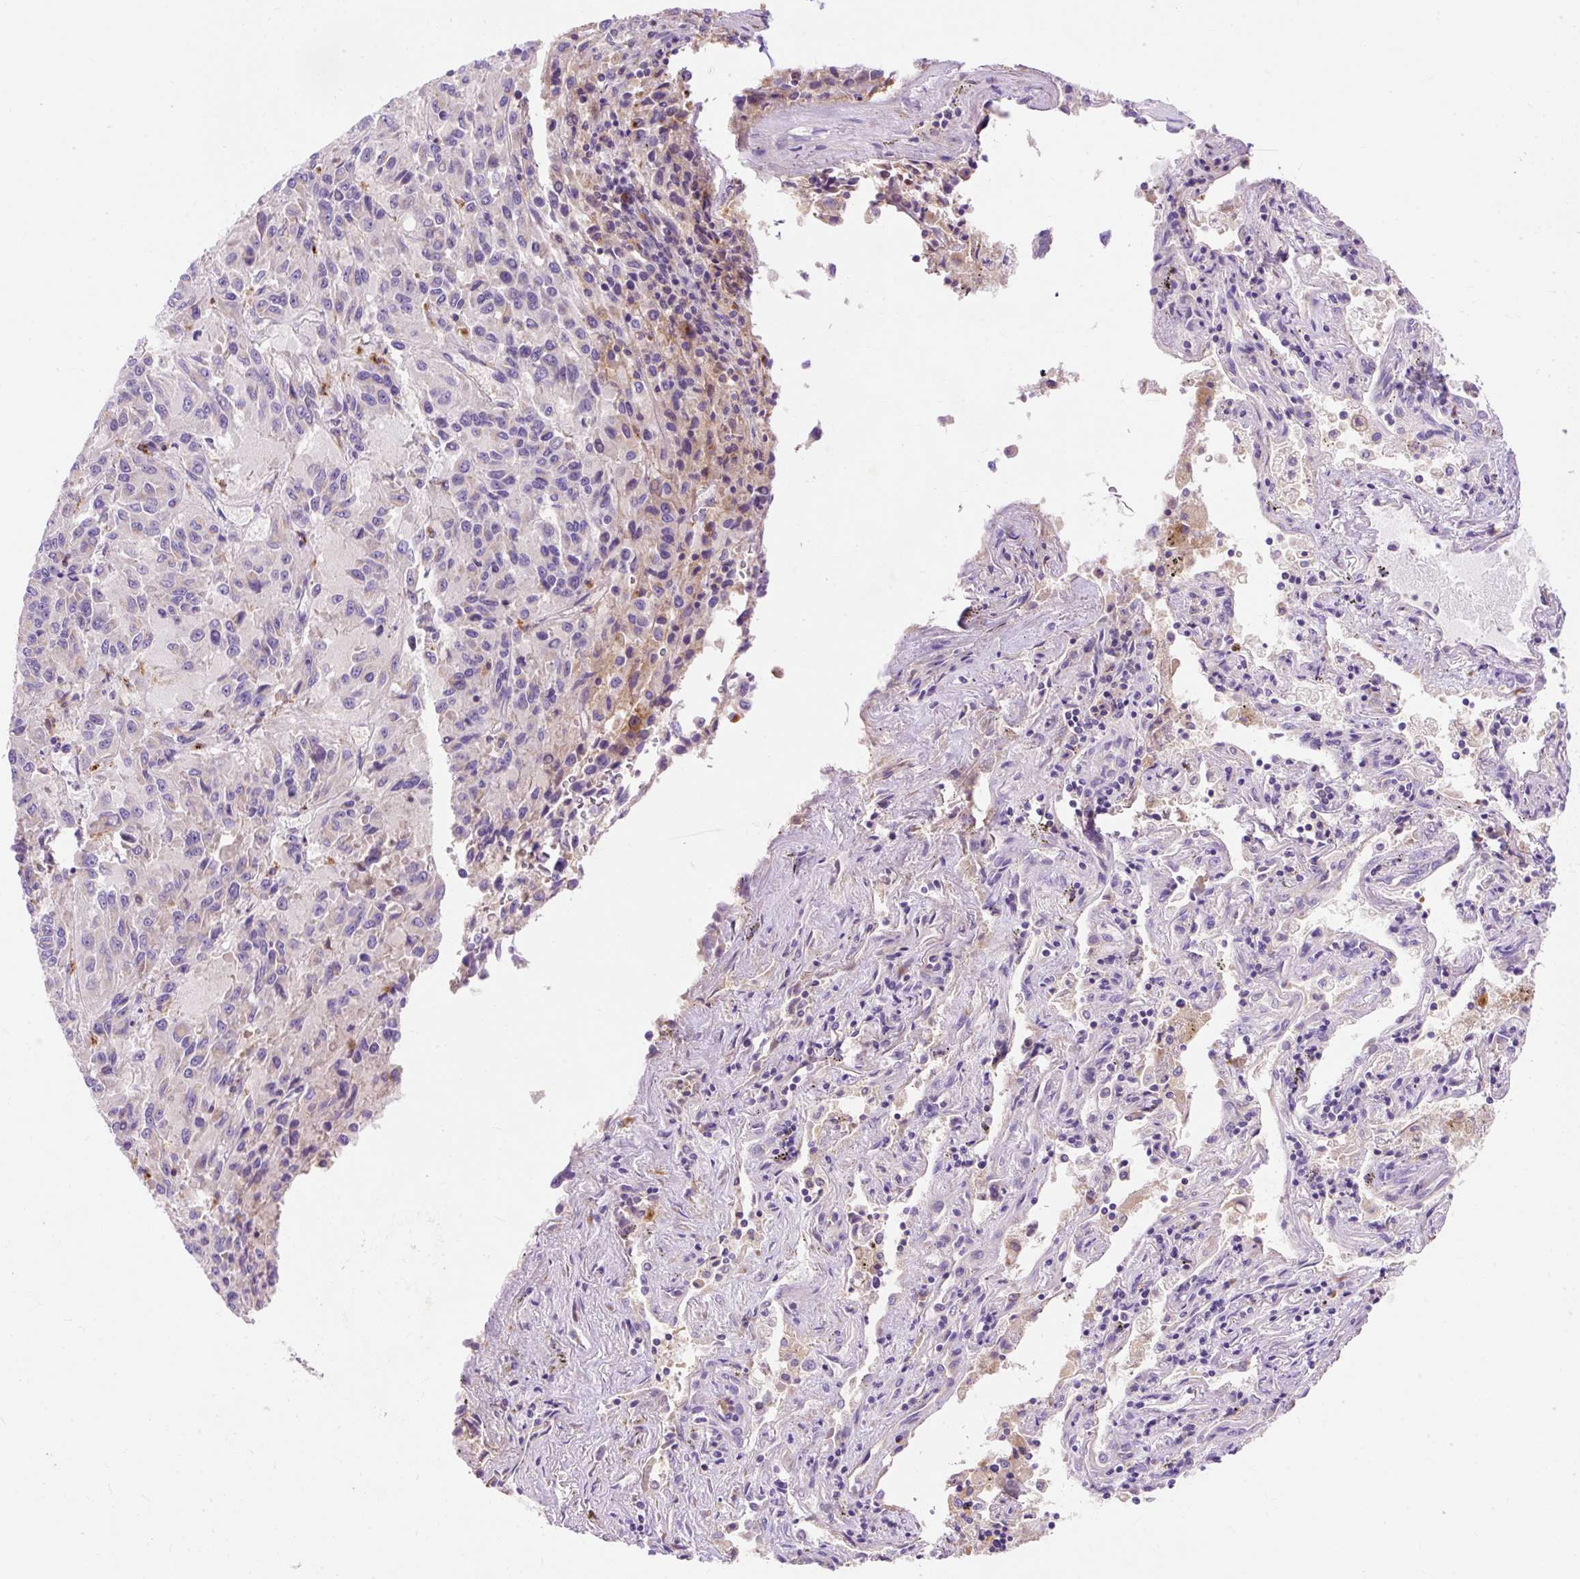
{"staining": {"intensity": "negative", "quantity": "none", "location": "none"}, "tissue": "melanoma", "cell_type": "Tumor cells", "image_type": "cancer", "snomed": [{"axis": "morphology", "description": "Malignant melanoma, Metastatic site"}, {"axis": "topography", "description": "Lung"}], "caption": "Tumor cells are negative for brown protein staining in melanoma.", "gene": "OR4K15", "patient": {"sex": "male", "age": 64}}